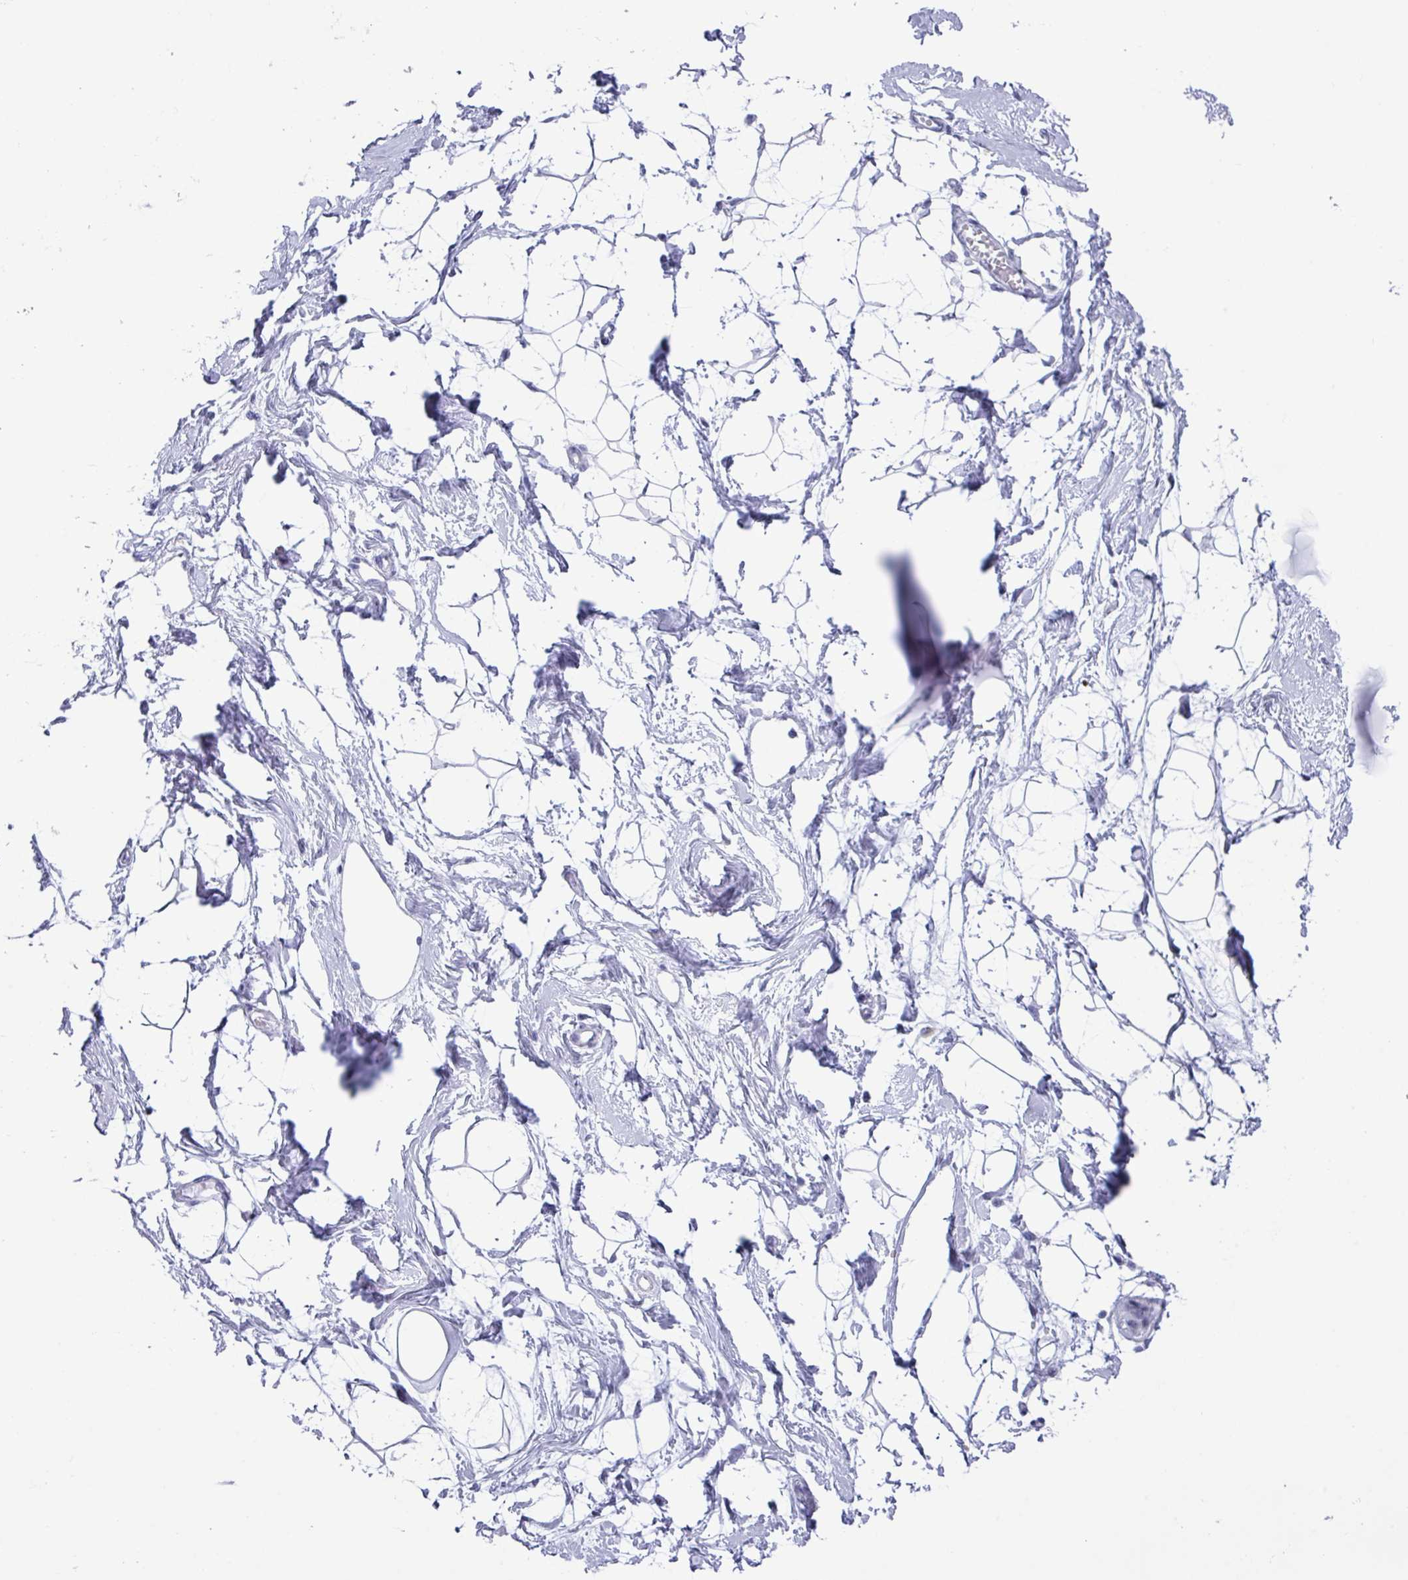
{"staining": {"intensity": "negative", "quantity": "none", "location": "none"}, "tissue": "breast", "cell_type": "Adipocytes", "image_type": "normal", "snomed": [{"axis": "morphology", "description": "Normal tissue, NOS"}, {"axis": "topography", "description": "Breast"}], "caption": "Immunohistochemistry (IHC) image of normal breast: human breast stained with DAB (3,3'-diaminobenzidine) displays no significant protein expression in adipocytes. Brightfield microscopy of IHC stained with DAB (3,3'-diaminobenzidine) (brown) and hematoxylin (blue), captured at high magnification.", "gene": "PUF60", "patient": {"sex": "female", "age": 45}}